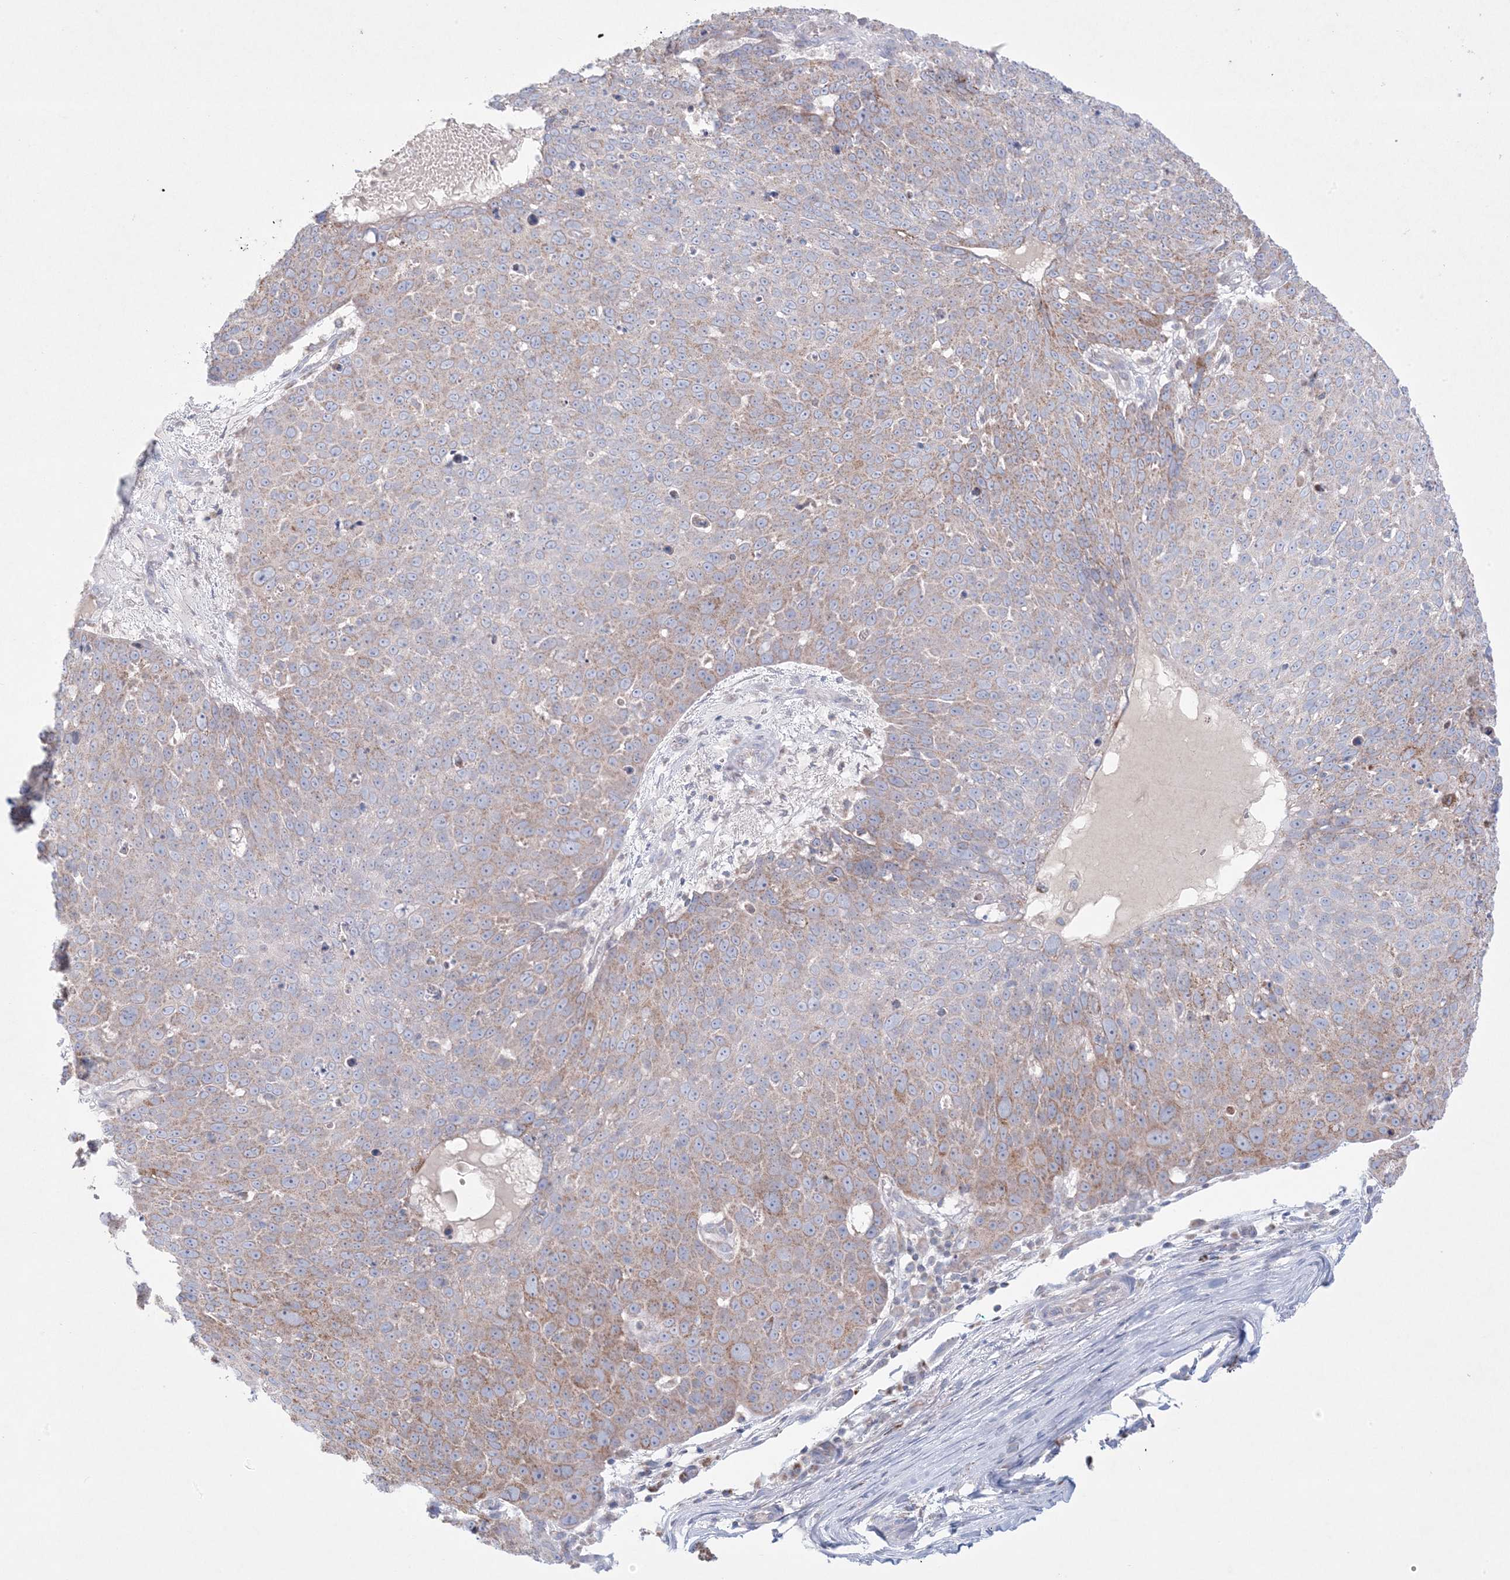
{"staining": {"intensity": "moderate", "quantity": "25%-75%", "location": "cytoplasmic/membranous"}, "tissue": "skin cancer", "cell_type": "Tumor cells", "image_type": "cancer", "snomed": [{"axis": "morphology", "description": "Squamous cell carcinoma, NOS"}, {"axis": "topography", "description": "Skin"}], "caption": "Protein positivity by immunohistochemistry exhibits moderate cytoplasmic/membranous expression in about 25%-75% of tumor cells in squamous cell carcinoma (skin).", "gene": "KCTD6", "patient": {"sex": "male", "age": 71}}